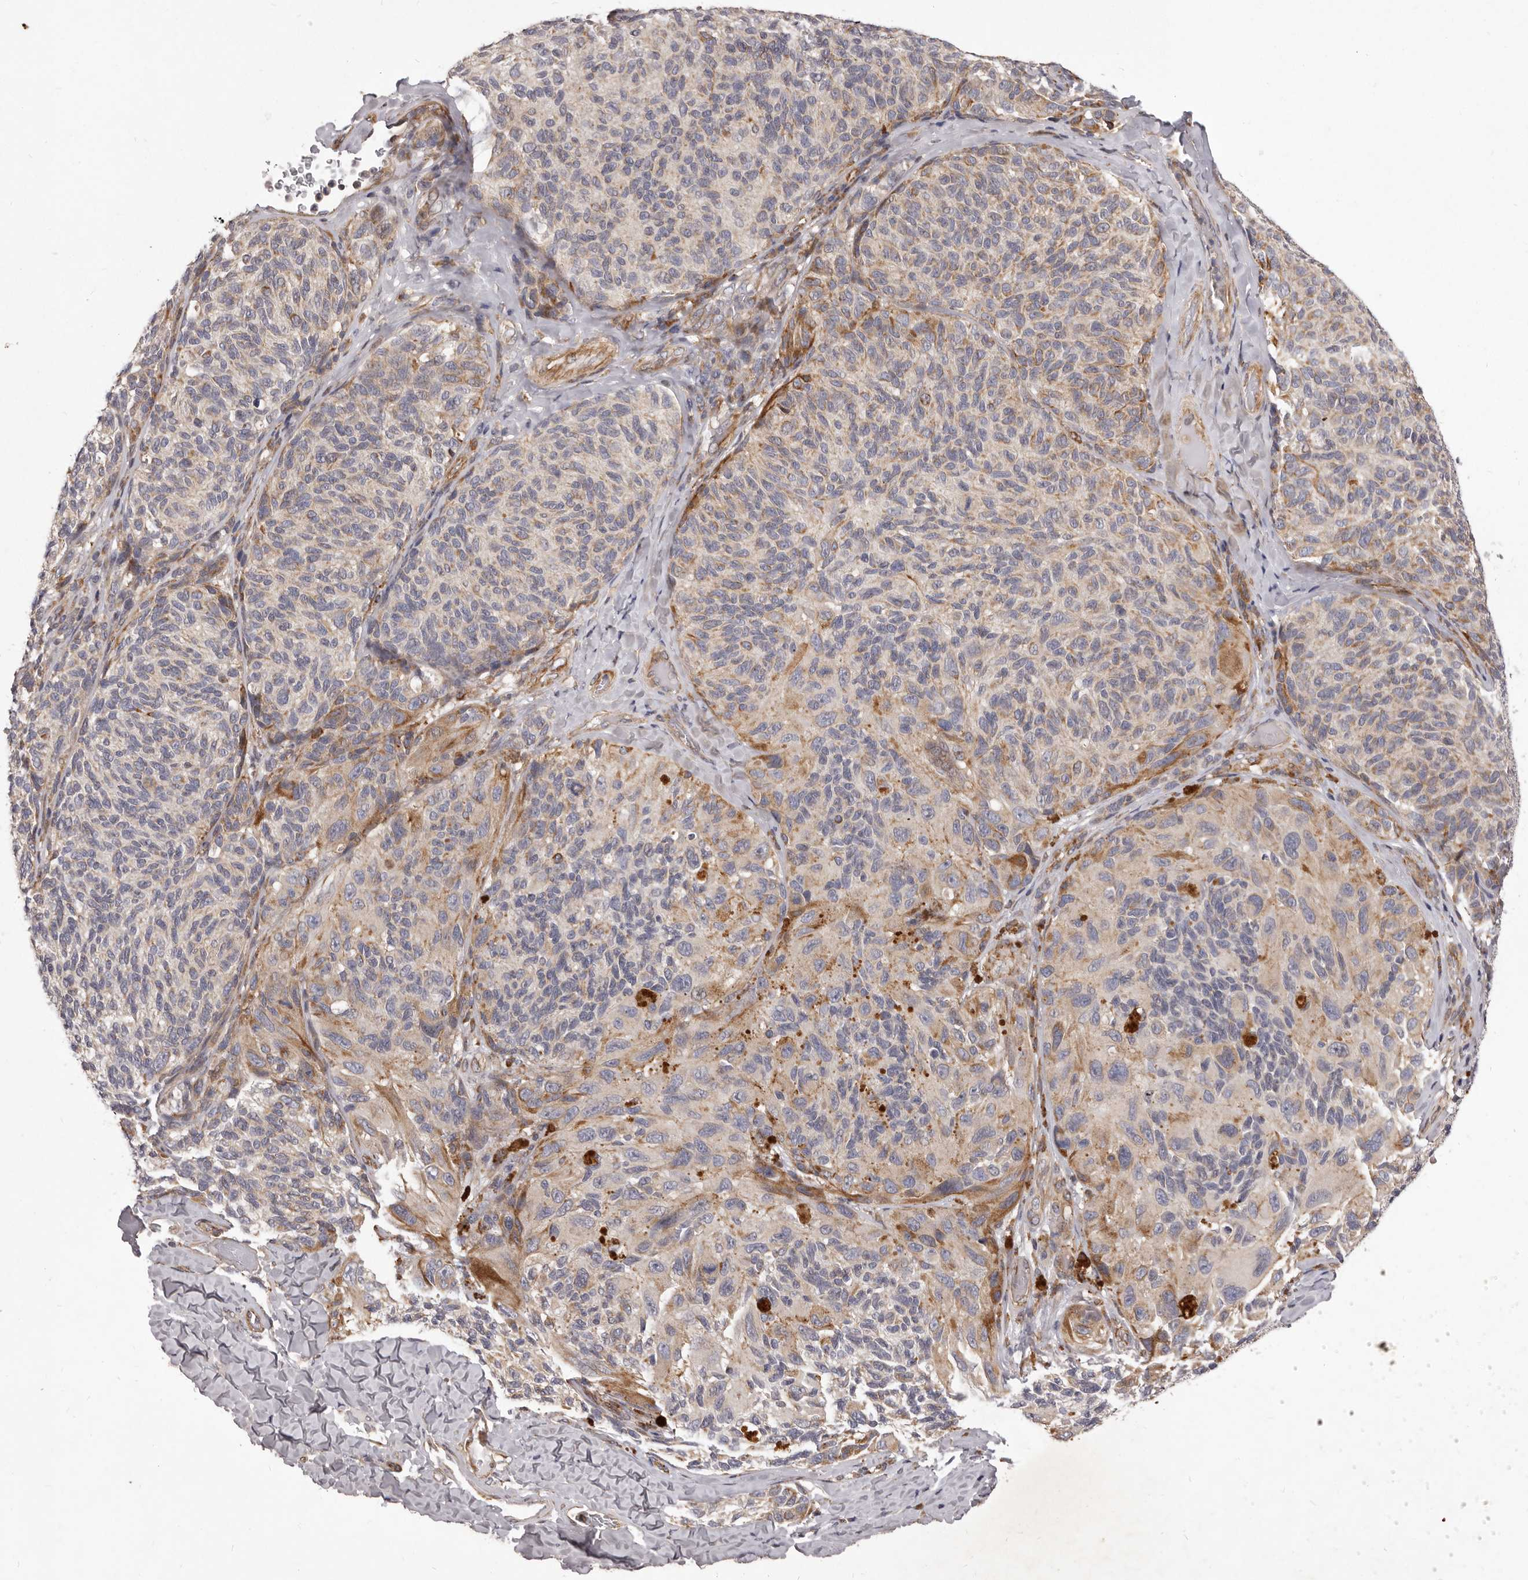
{"staining": {"intensity": "negative", "quantity": "none", "location": "none"}, "tissue": "melanoma", "cell_type": "Tumor cells", "image_type": "cancer", "snomed": [{"axis": "morphology", "description": "Malignant melanoma, NOS"}, {"axis": "topography", "description": "Skin"}], "caption": "Histopathology image shows no protein staining in tumor cells of malignant melanoma tissue. The staining is performed using DAB brown chromogen with nuclei counter-stained in using hematoxylin.", "gene": "ALPK1", "patient": {"sex": "female", "age": 73}}